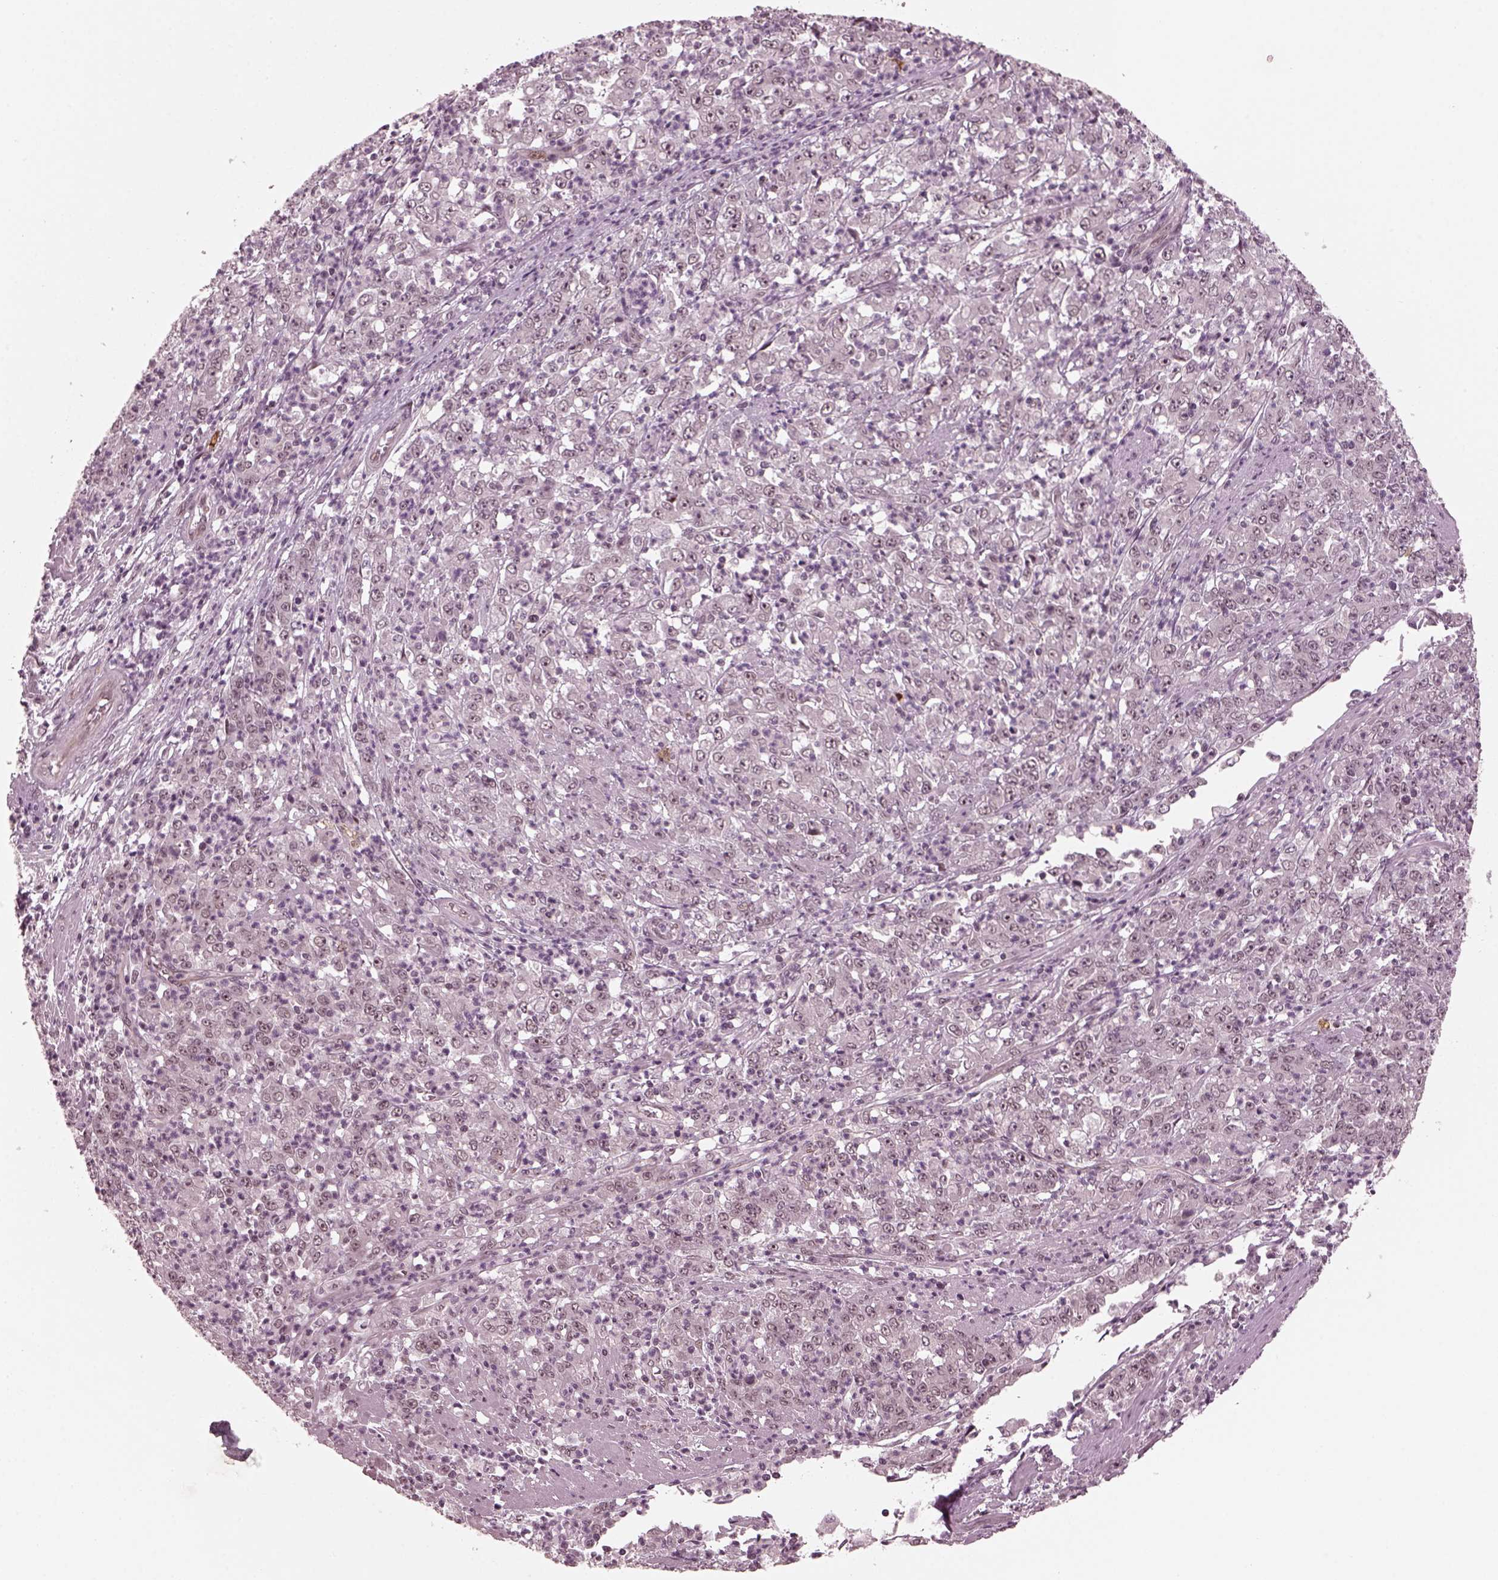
{"staining": {"intensity": "negative", "quantity": "none", "location": "none"}, "tissue": "stomach cancer", "cell_type": "Tumor cells", "image_type": "cancer", "snomed": [{"axis": "morphology", "description": "Adenocarcinoma, NOS"}, {"axis": "topography", "description": "Stomach, lower"}], "caption": "This is a micrograph of IHC staining of stomach adenocarcinoma, which shows no staining in tumor cells. Nuclei are stained in blue.", "gene": "TRIB3", "patient": {"sex": "female", "age": 71}}